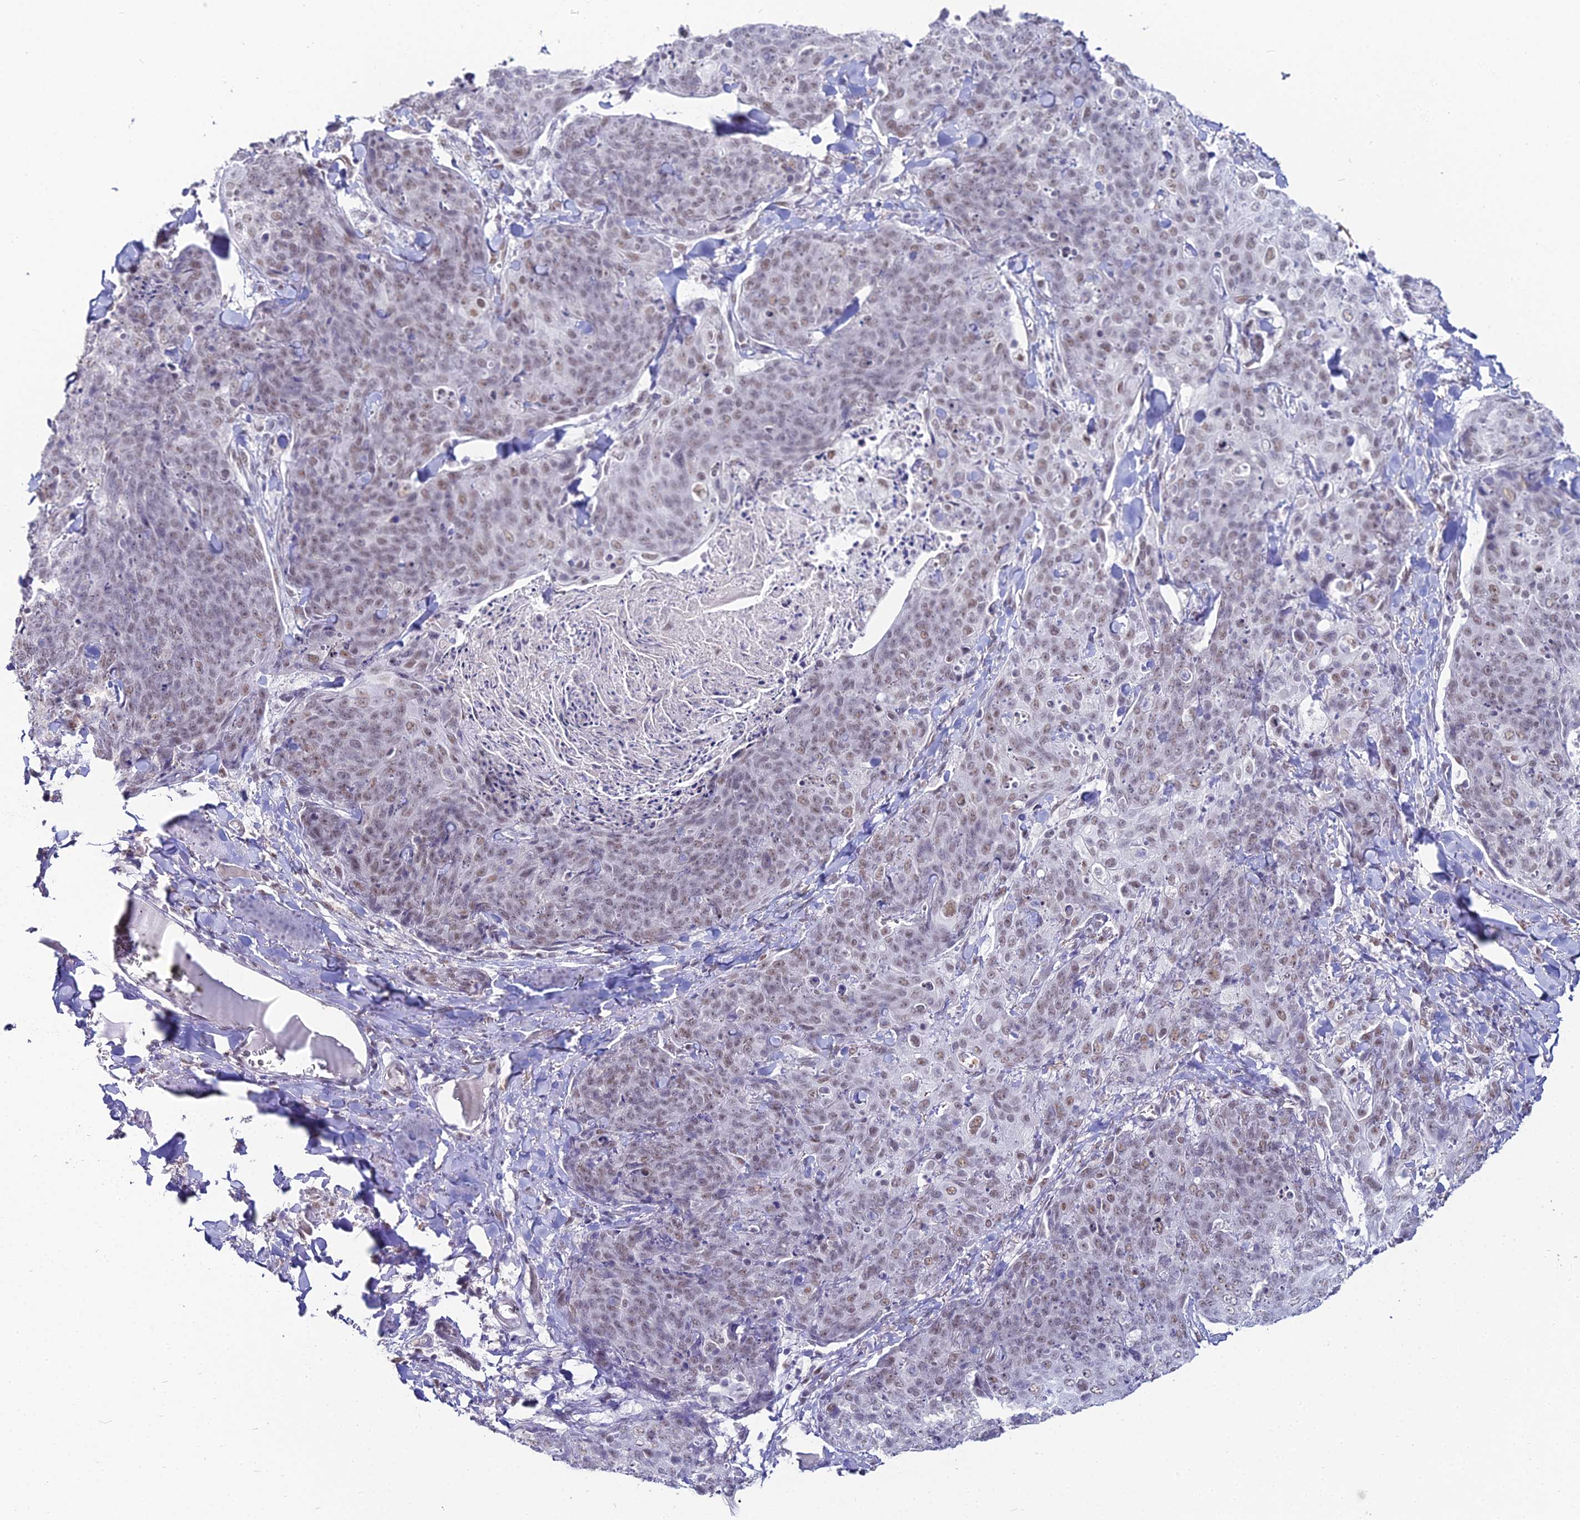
{"staining": {"intensity": "weak", "quantity": "25%-75%", "location": "nuclear"}, "tissue": "skin cancer", "cell_type": "Tumor cells", "image_type": "cancer", "snomed": [{"axis": "morphology", "description": "Squamous cell carcinoma, NOS"}, {"axis": "topography", "description": "Skin"}, {"axis": "topography", "description": "Vulva"}], "caption": "High-magnification brightfield microscopy of skin squamous cell carcinoma stained with DAB (brown) and counterstained with hematoxylin (blue). tumor cells exhibit weak nuclear expression is appreciated in approximately25%-75% of cells.", "gene": "RBM12", "patient": {"sex": "female", "age": 85}}